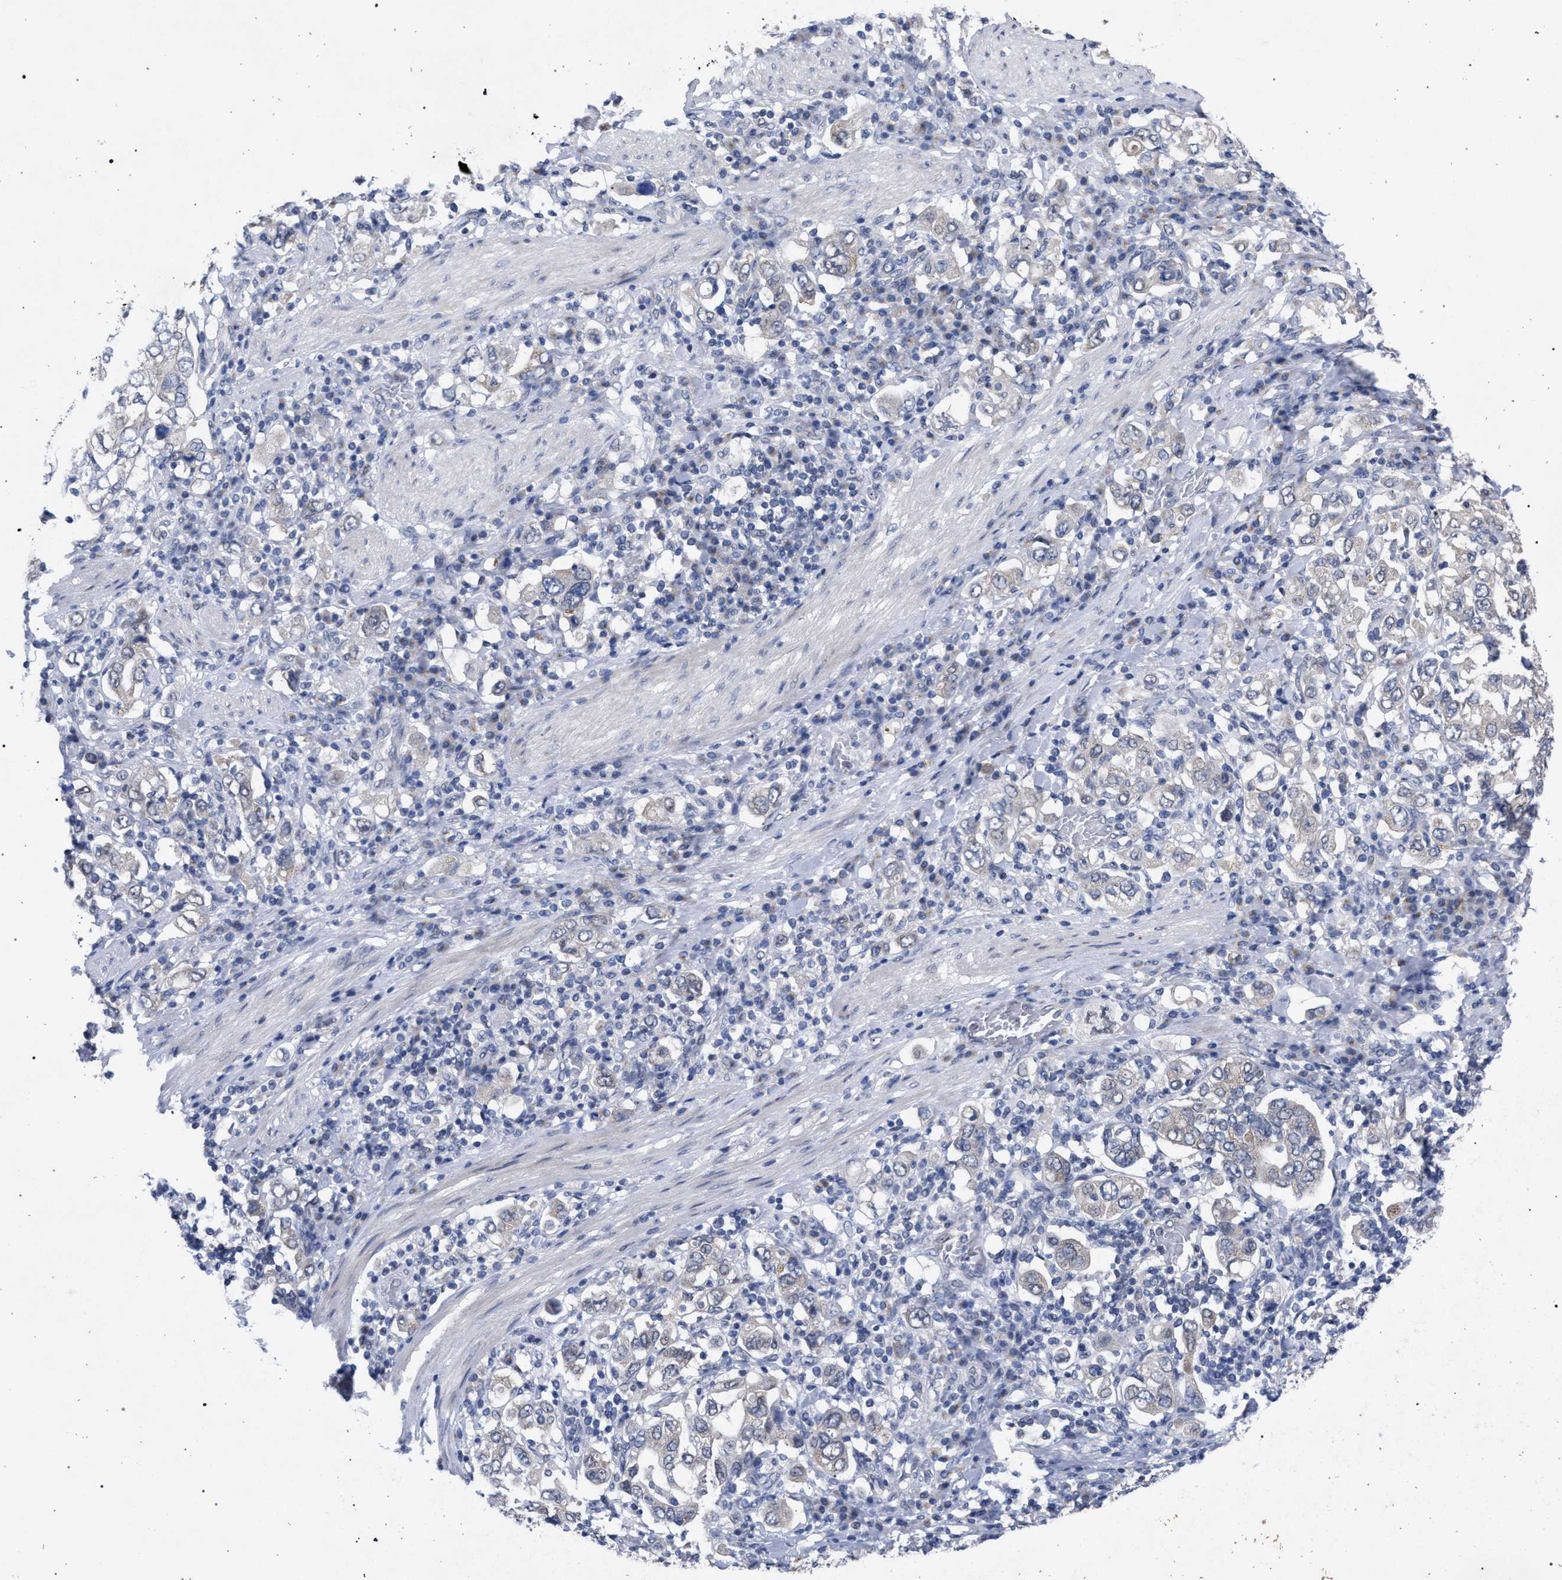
{"staining": {"intensity": "negative", "quantity": "none", "location": "none"}, "tissue": "stomach cancer", "cell_type": "Tumor cells", "image_type": "cancer", "snomed": [{"axis": "morphology", "description": "Adenocarcinoma, NOS"}, {"axis": "topography", "description": "Stomach, upper"}], "caption": "Immunohistochemistry of adenocarcinoma (stomach) demonstrates no positivity in tumor cells.", "gene": "GOLGA2", "patient": {"sex": "male", "age": 62}}